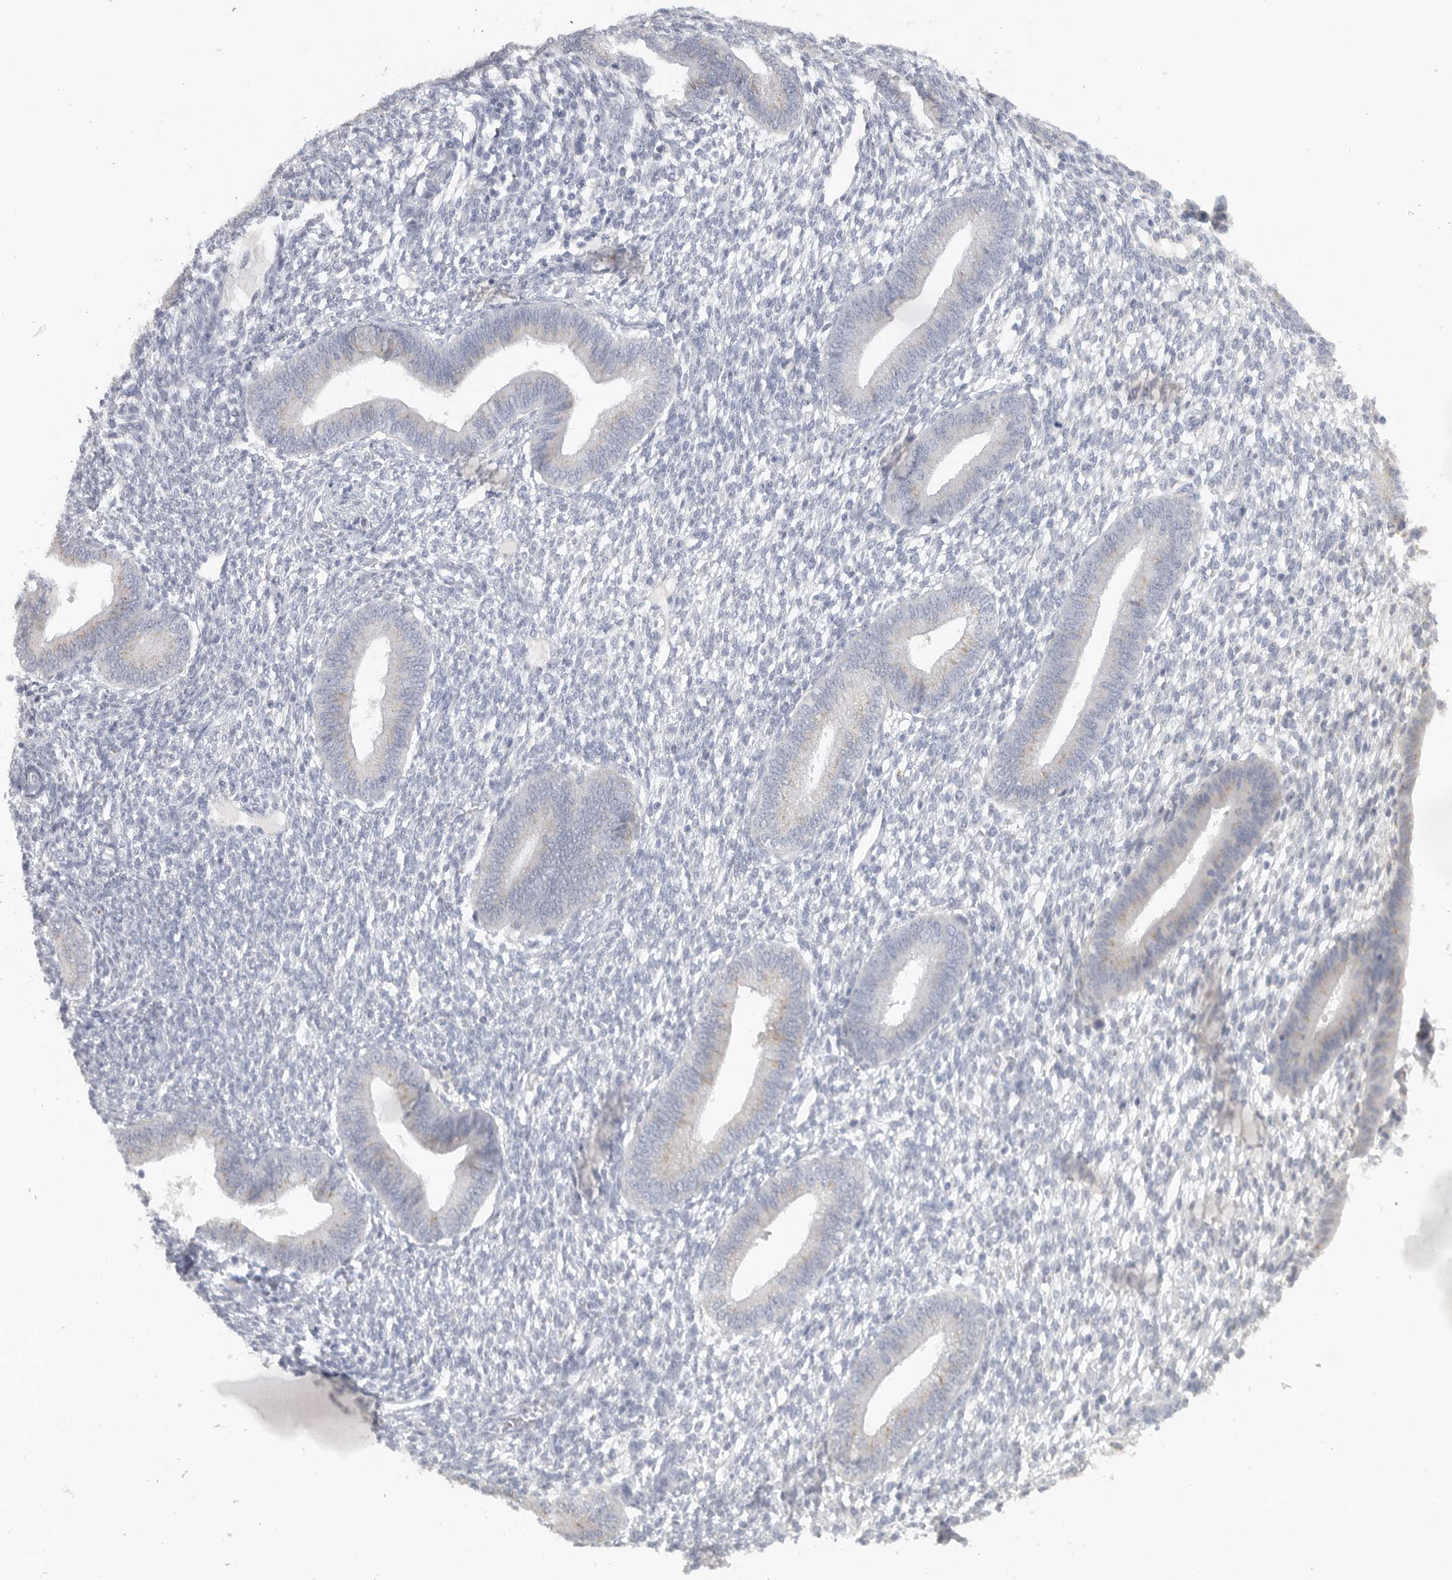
{"staining": {"intensity": "negative", "quantity": "none", "location": "none"}, "tissue": "endometrium", "cell_type": "Cells in endometrial stroma", "image_type": "normal", "snomed": [{"axis": "morphology", "description": "Normal tissue, NOS"}, {"axis": "topography", "description": "Endometrium"}], "caption": "This is a histopathology image of immunohistochemistry staining of normal endometrium, which shows no positivity in cells in endometrial stroma.", "gene": "PAM", "patient": {"sex": "female", "age": 46}}